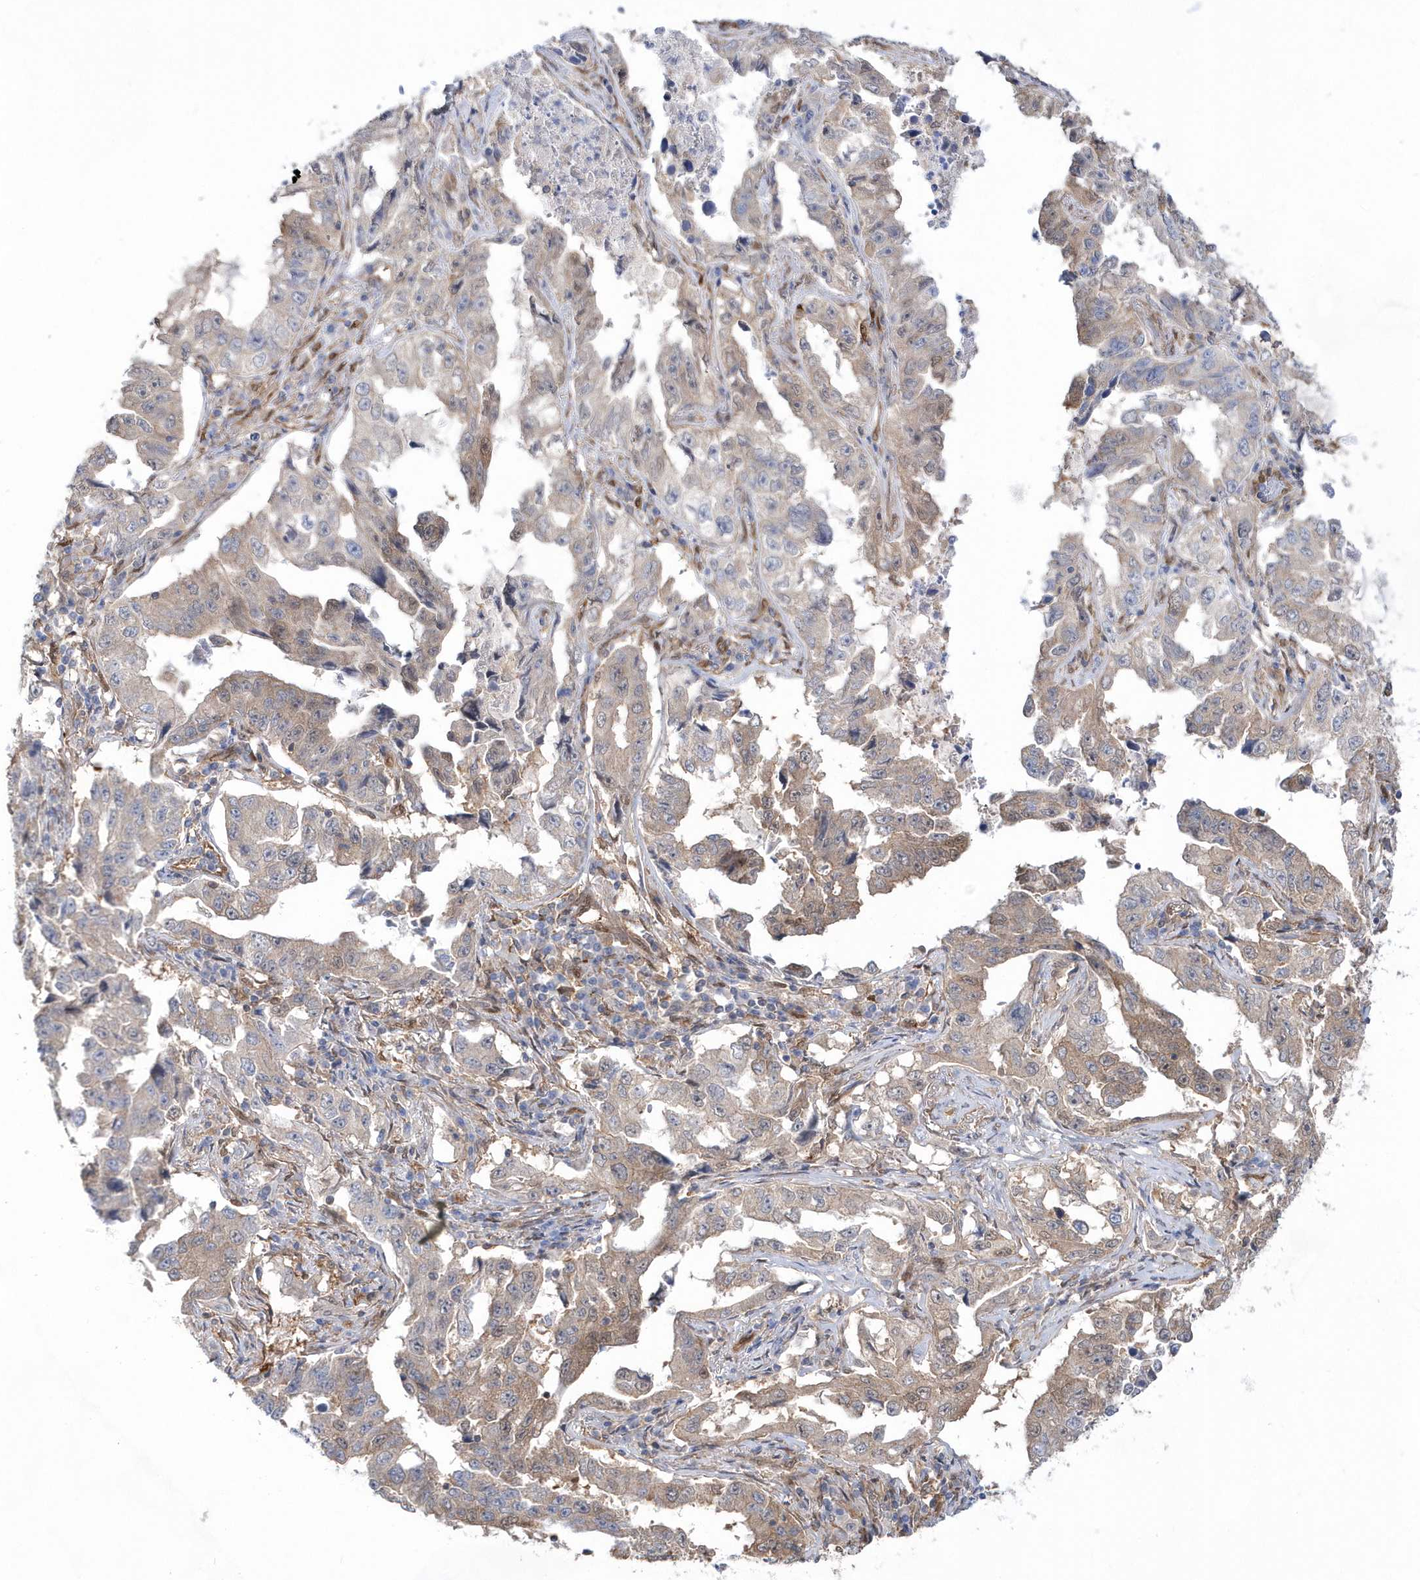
{"staining": {"intensity": "weak", "quantity": "25%-75%", "location": "cytoplasmic/membranous"}, "tissue": "lung cancer", "cell_type": "Tumor cells", "image_type": "cancer", "snomed": [{"axis": "morphology", "description": "Adenocarcinoma, NOS"}, {"axis": "topography", "description": "Lung"}], "caption": "This is an image of immunohistochemistry (IHC) staining of adenocarcinoma (lung), which shows weak expression in the cytoplasmic/membranous of tumor cells.", "gene": "BDH2", "patient": {"sex": "female", "age": 51}}